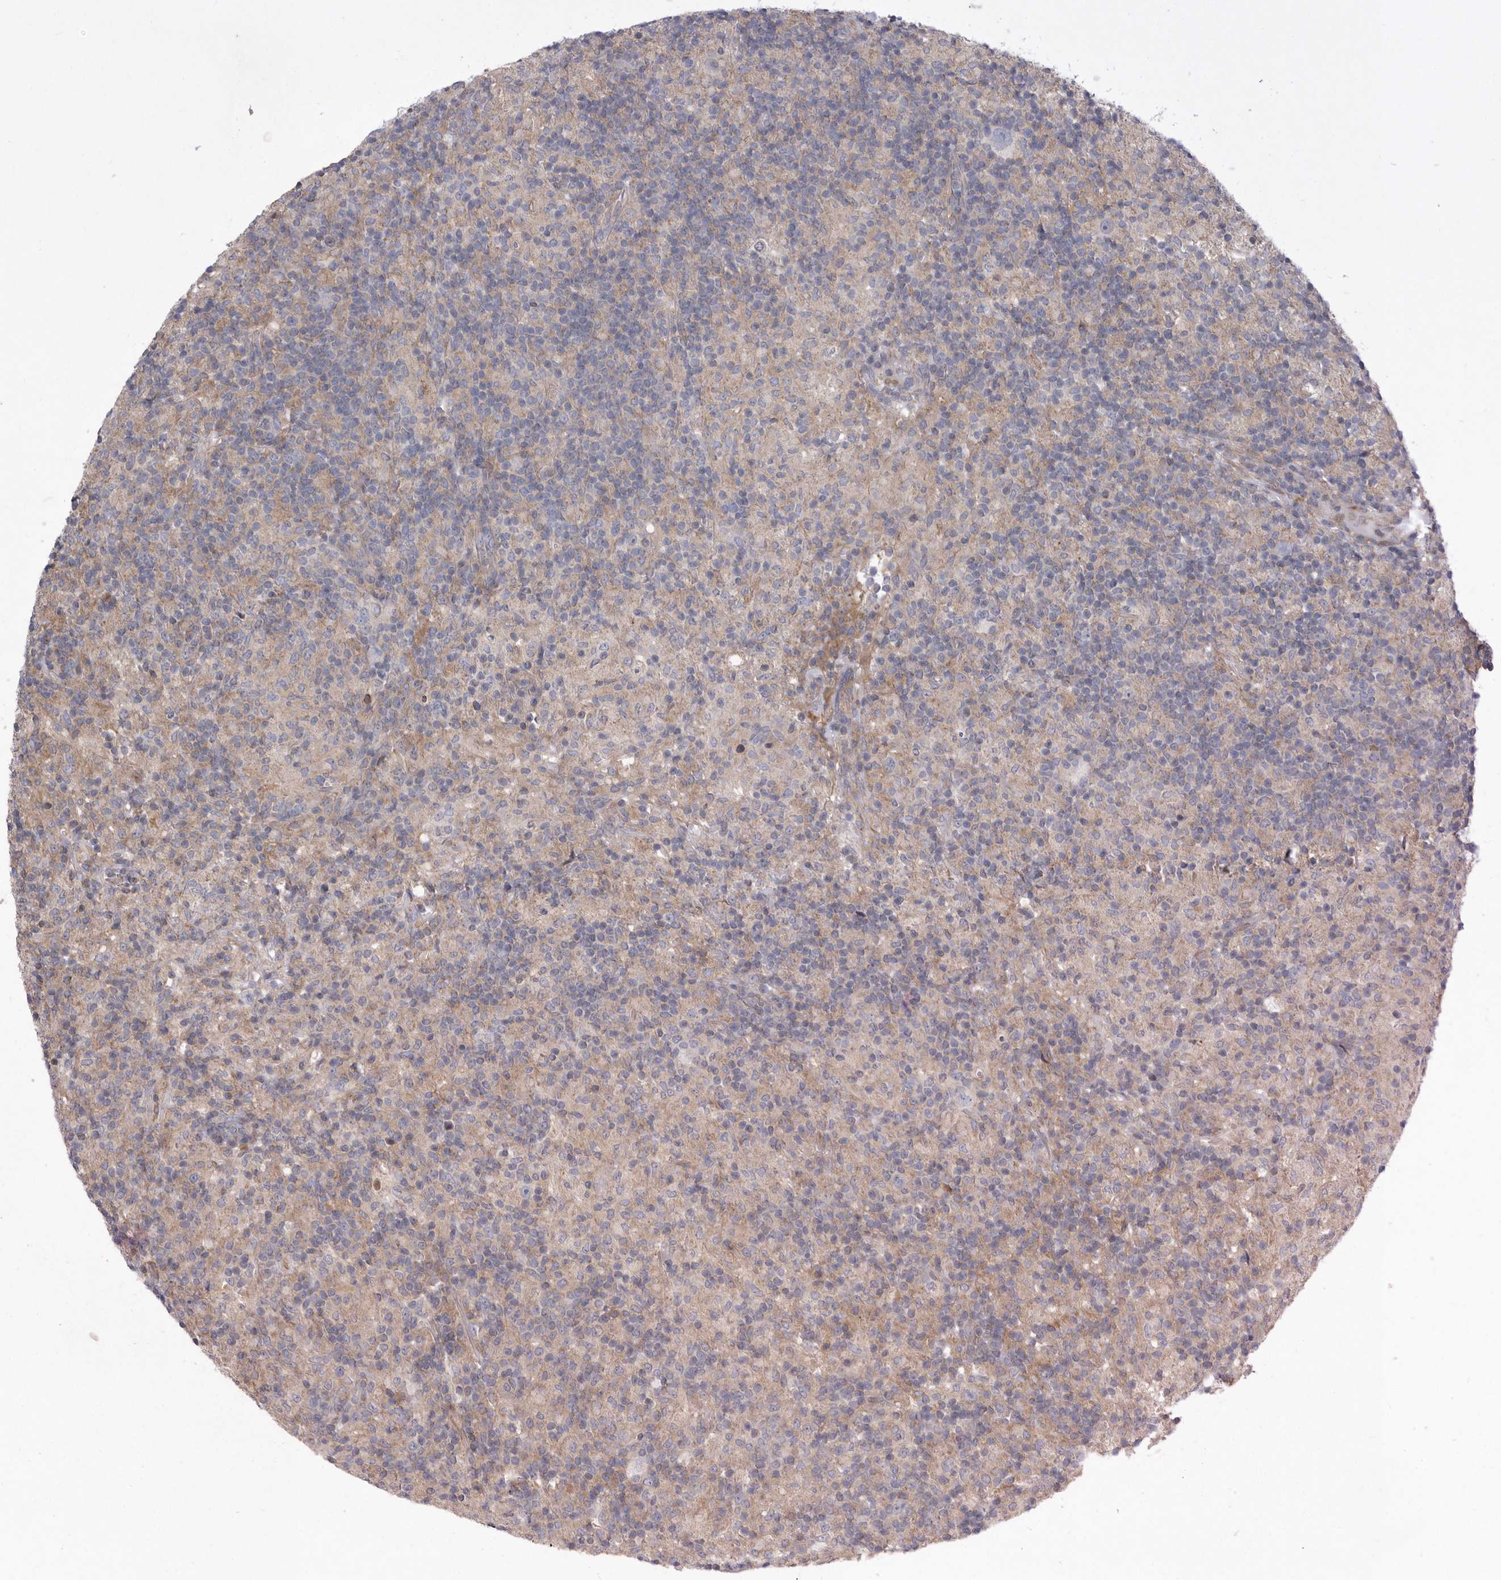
{"staining": {"intensity": "negative", "quantity": "none", "location": "none"}, "tissue": "lymphoma", "cell_type": "Tumor cells", "image_type": "cancer", "snomed": [{"axis": "morphology", "description": "Hodgkin's disease, NOS"}, {"axis": "topography", "description": "Lymph node"}], "caption": "A photomicrograph of Hodgkin's disease stained for a protein demonstrates no brown staining in tumor cells.", "gene": "MPZL1", "patient": {"sex": "male", "age": 70}}